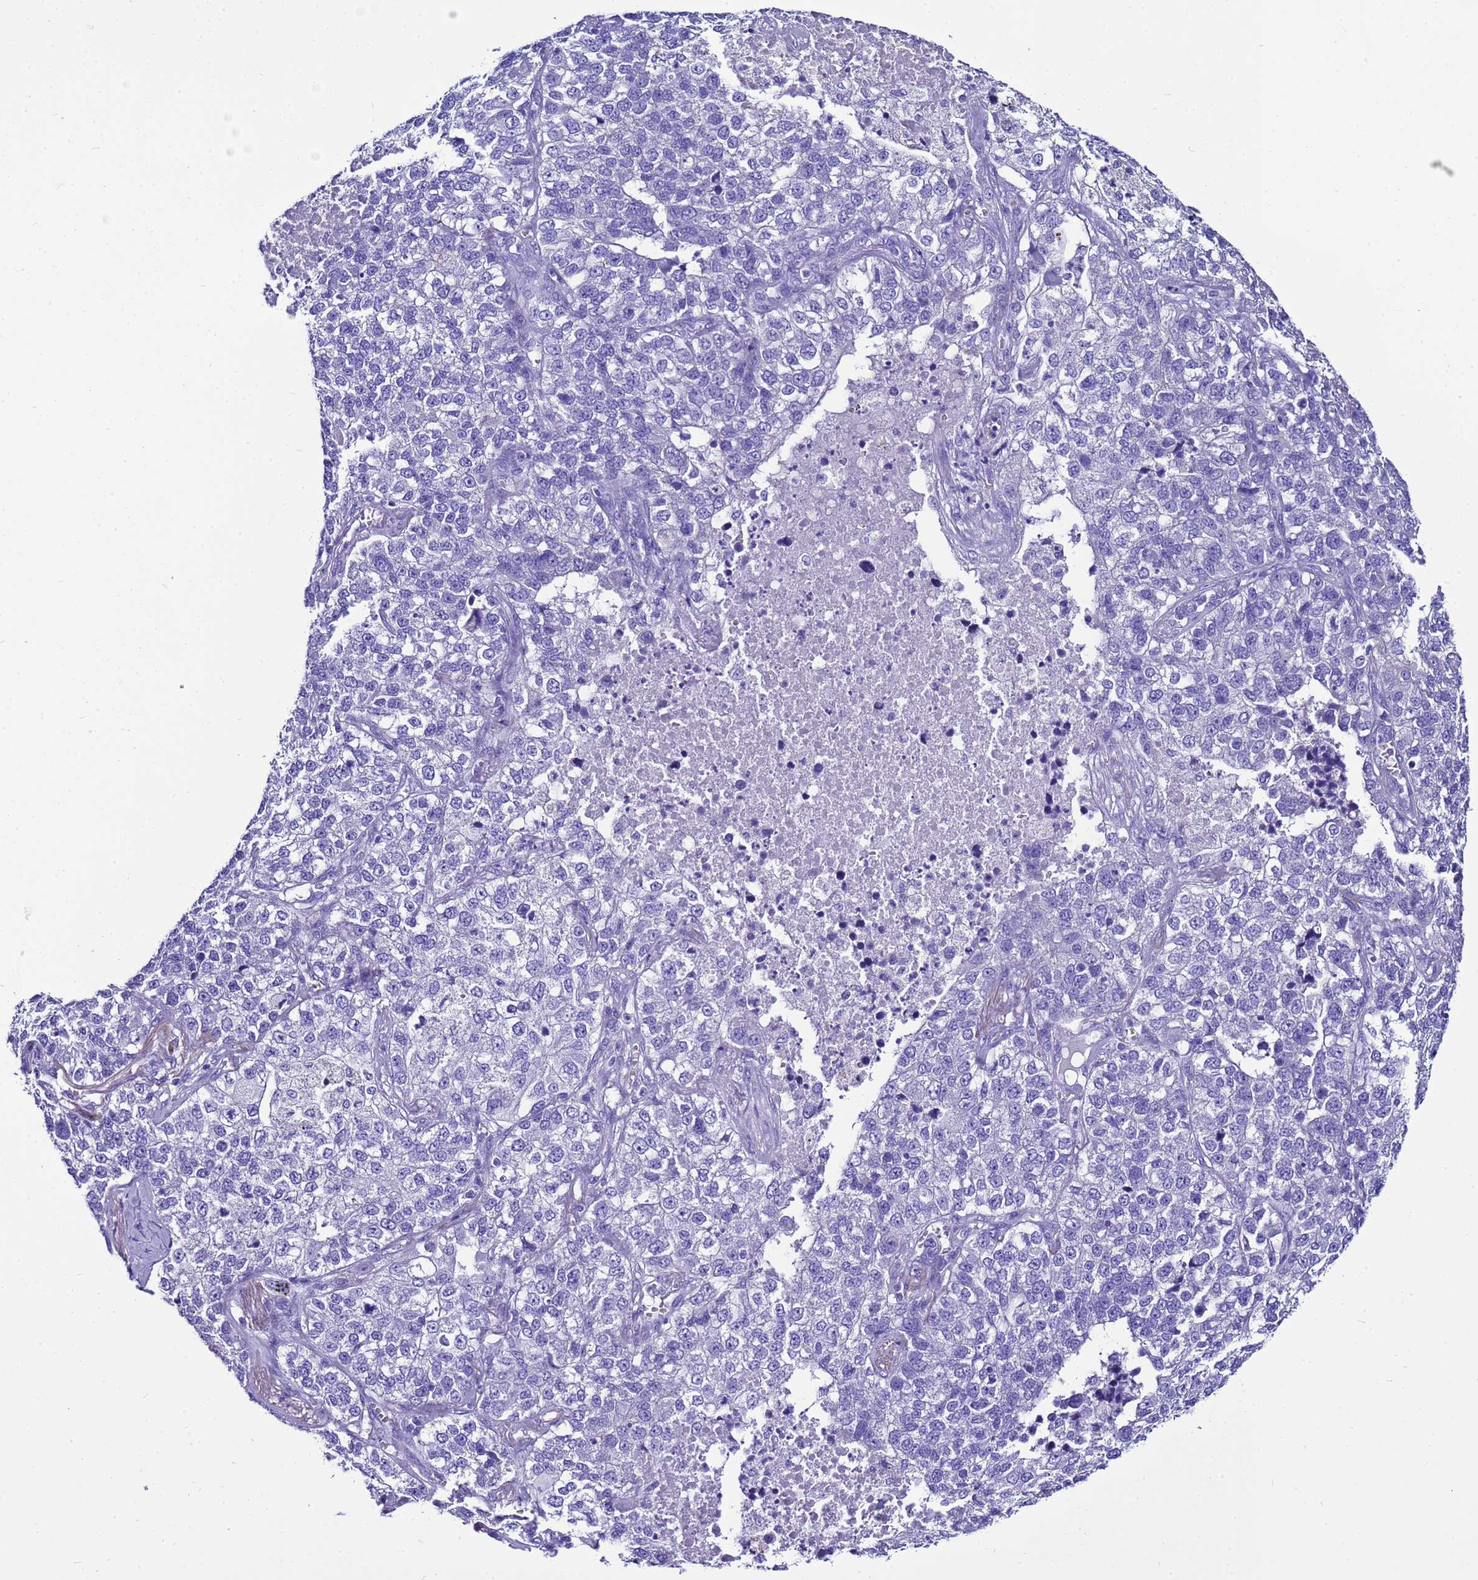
{"staining": {"intensity": "negative", "quantity": "none", "location": "none"}, "tissue": "lung cancer", "cell_type": "Tumor cells", "image_type": "cancer", "snomed": [{"axis": "morphology", "description": "Adenocarcinoma, NOS"}, {"axis": "topography", "description": "Lung"}], "caption": "An immunohistochemistry histopathology image of lung cancer is shown. There is no staining in tumor cells of lung cancer.", "gene": "BEST2", "patient": {"sex": "male", "age": 49}}